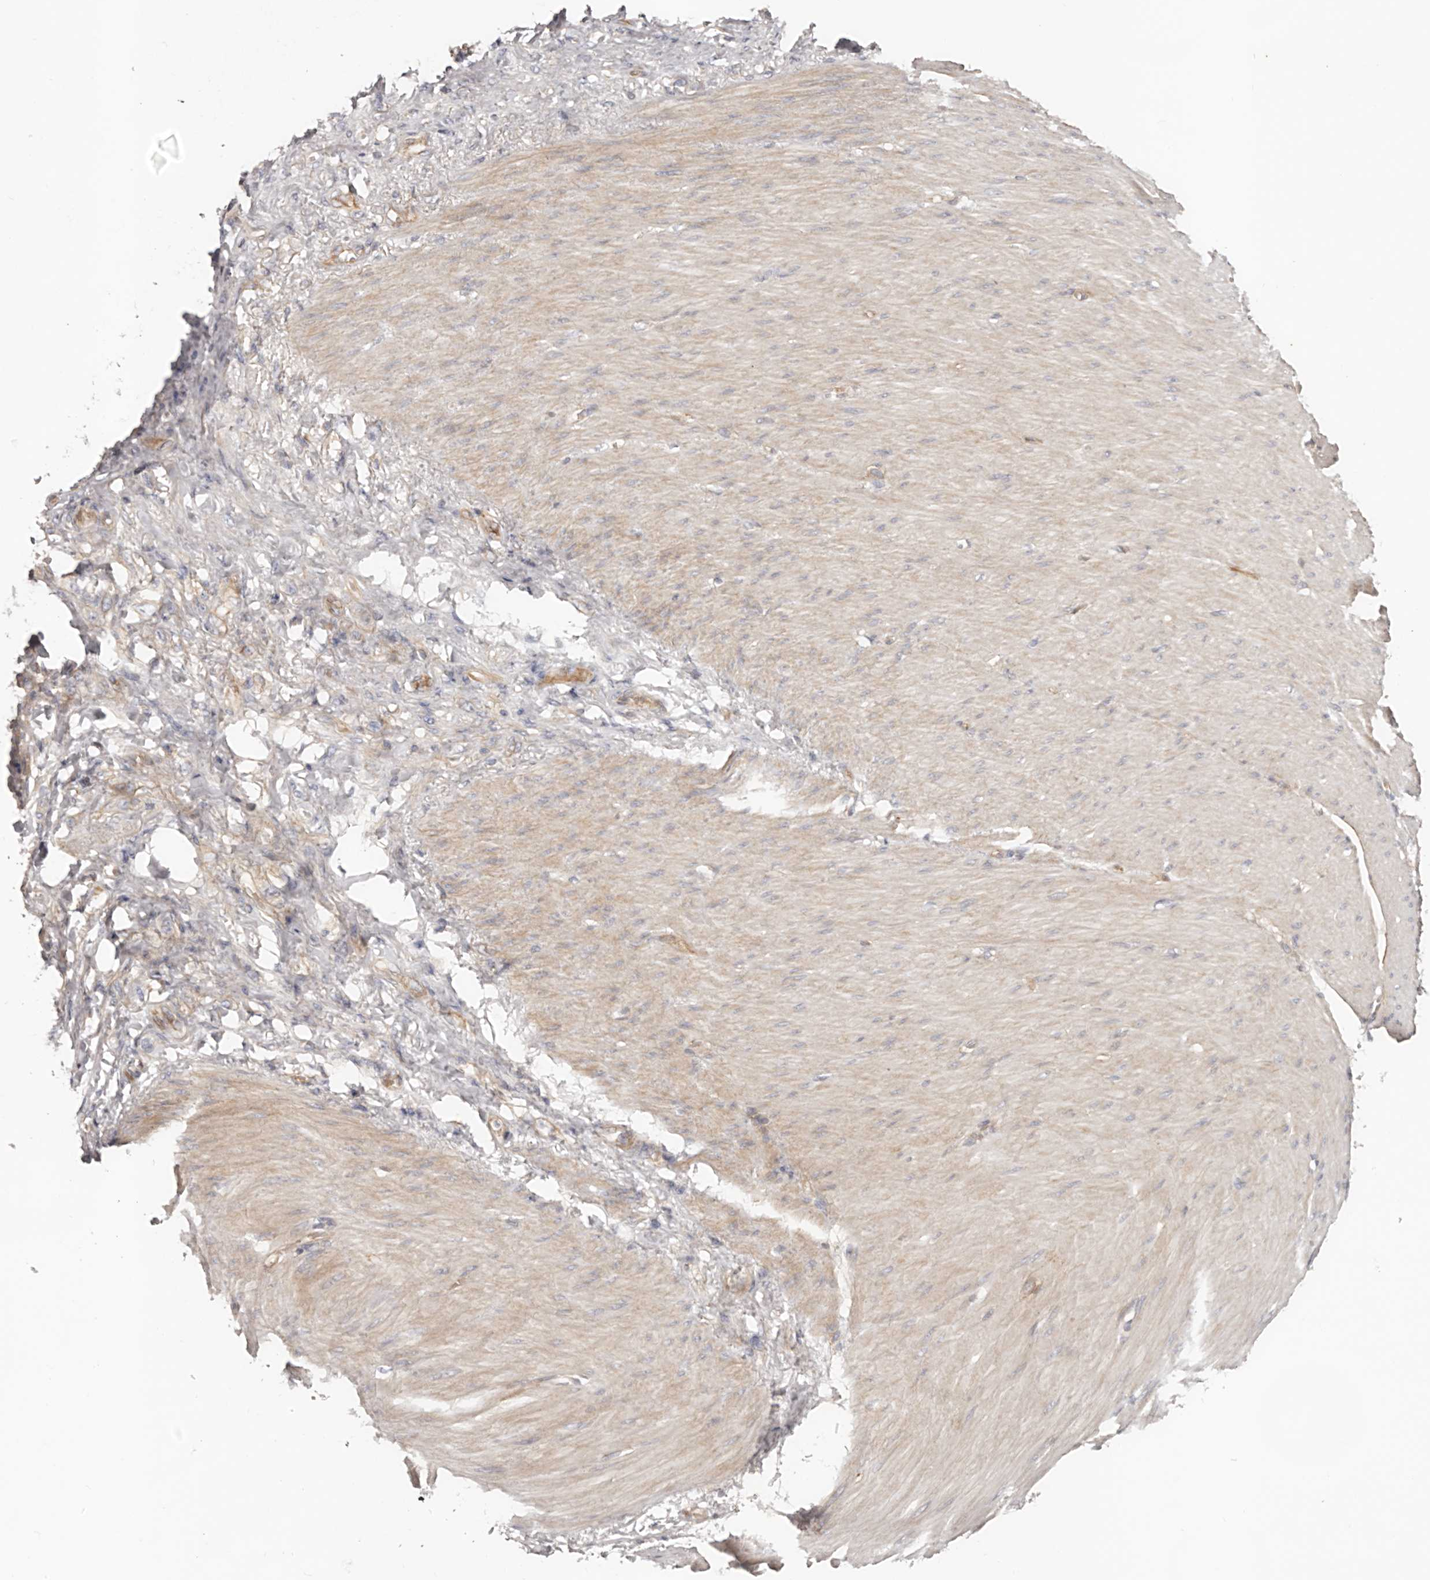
{"staining": {"intensity": "negative", "quantity": "none", "location": "none"}, "tissue": "stomach cancer", "cell_type": "Tumor cells", "image_type": "cancer", "snomed": [{"axis": "morphology", "description": "Normal tissue, NOS"}, {"axis": "morphology", "description": "Adenocarcinoma, NOS"}, {"axis": "topography", "description": "Stomach"}], "caption": "IHC of adenocarcinoma (stomach) reveals no staining in tumor cells.", "gene": "DMRT2", "patient": {"sex": "male", "age": 82}}